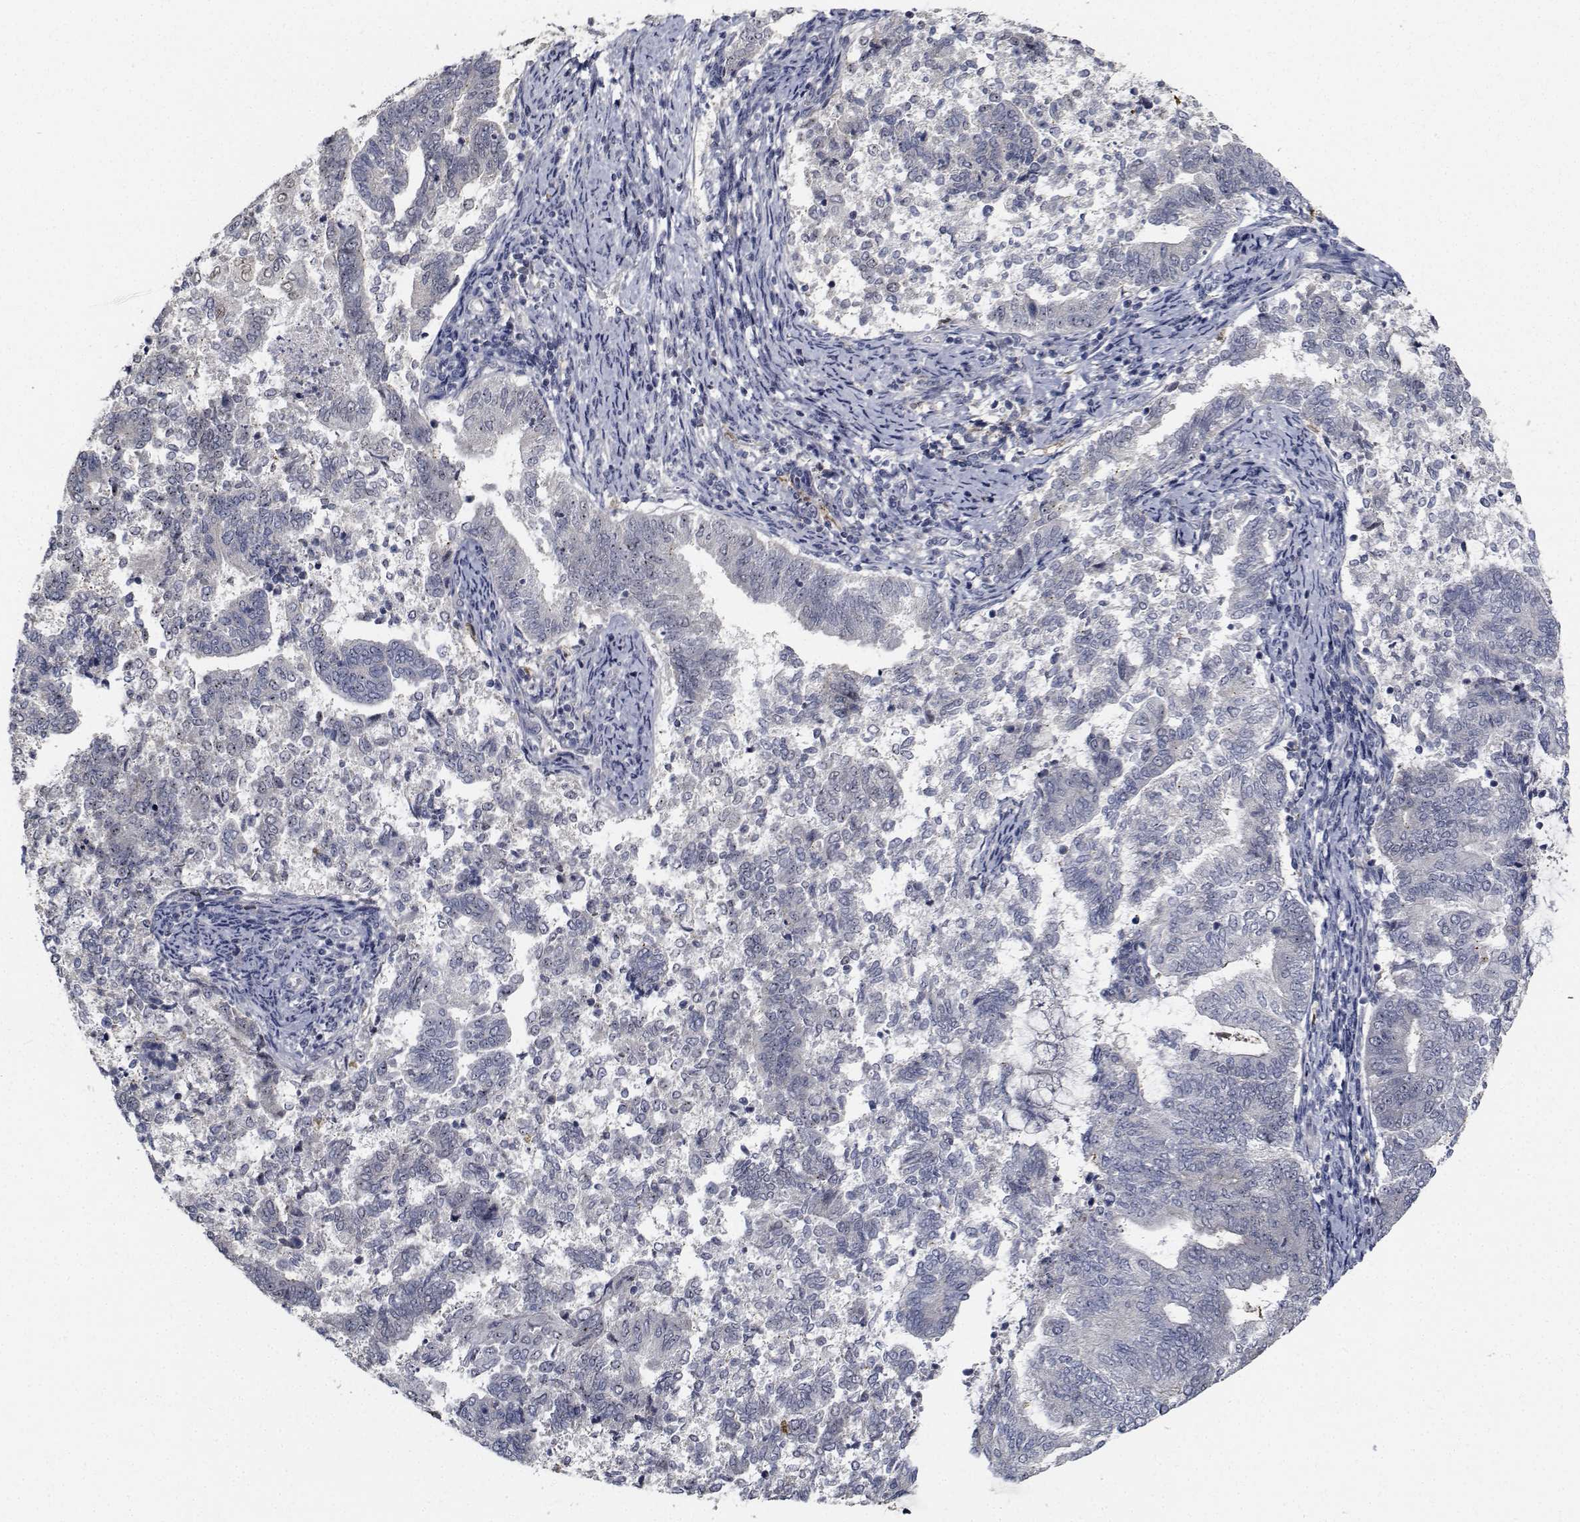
{"staining": {"intensity": "negative", "quantity": "none", "location": "none"}, "tissue": "endometrial cancer", "cell_type": "Tumor cells", "image_type": "cancer", "snomed": [{"axis": "morphology", "description": "Adenocarcinoma, NOS"}, {"axis": "topography", "description": "Endometrium"}], "caption": "The histopathology image shows no staining of tumor cells in endometrial adenocarcinoma. Brightfield microscopy of immunohistochemistry stained with DAB (brown) and hematoxylin (blue), captured at high magnification.", "gene": "NVL", "patient": {"sex": "female", "age": 65}}